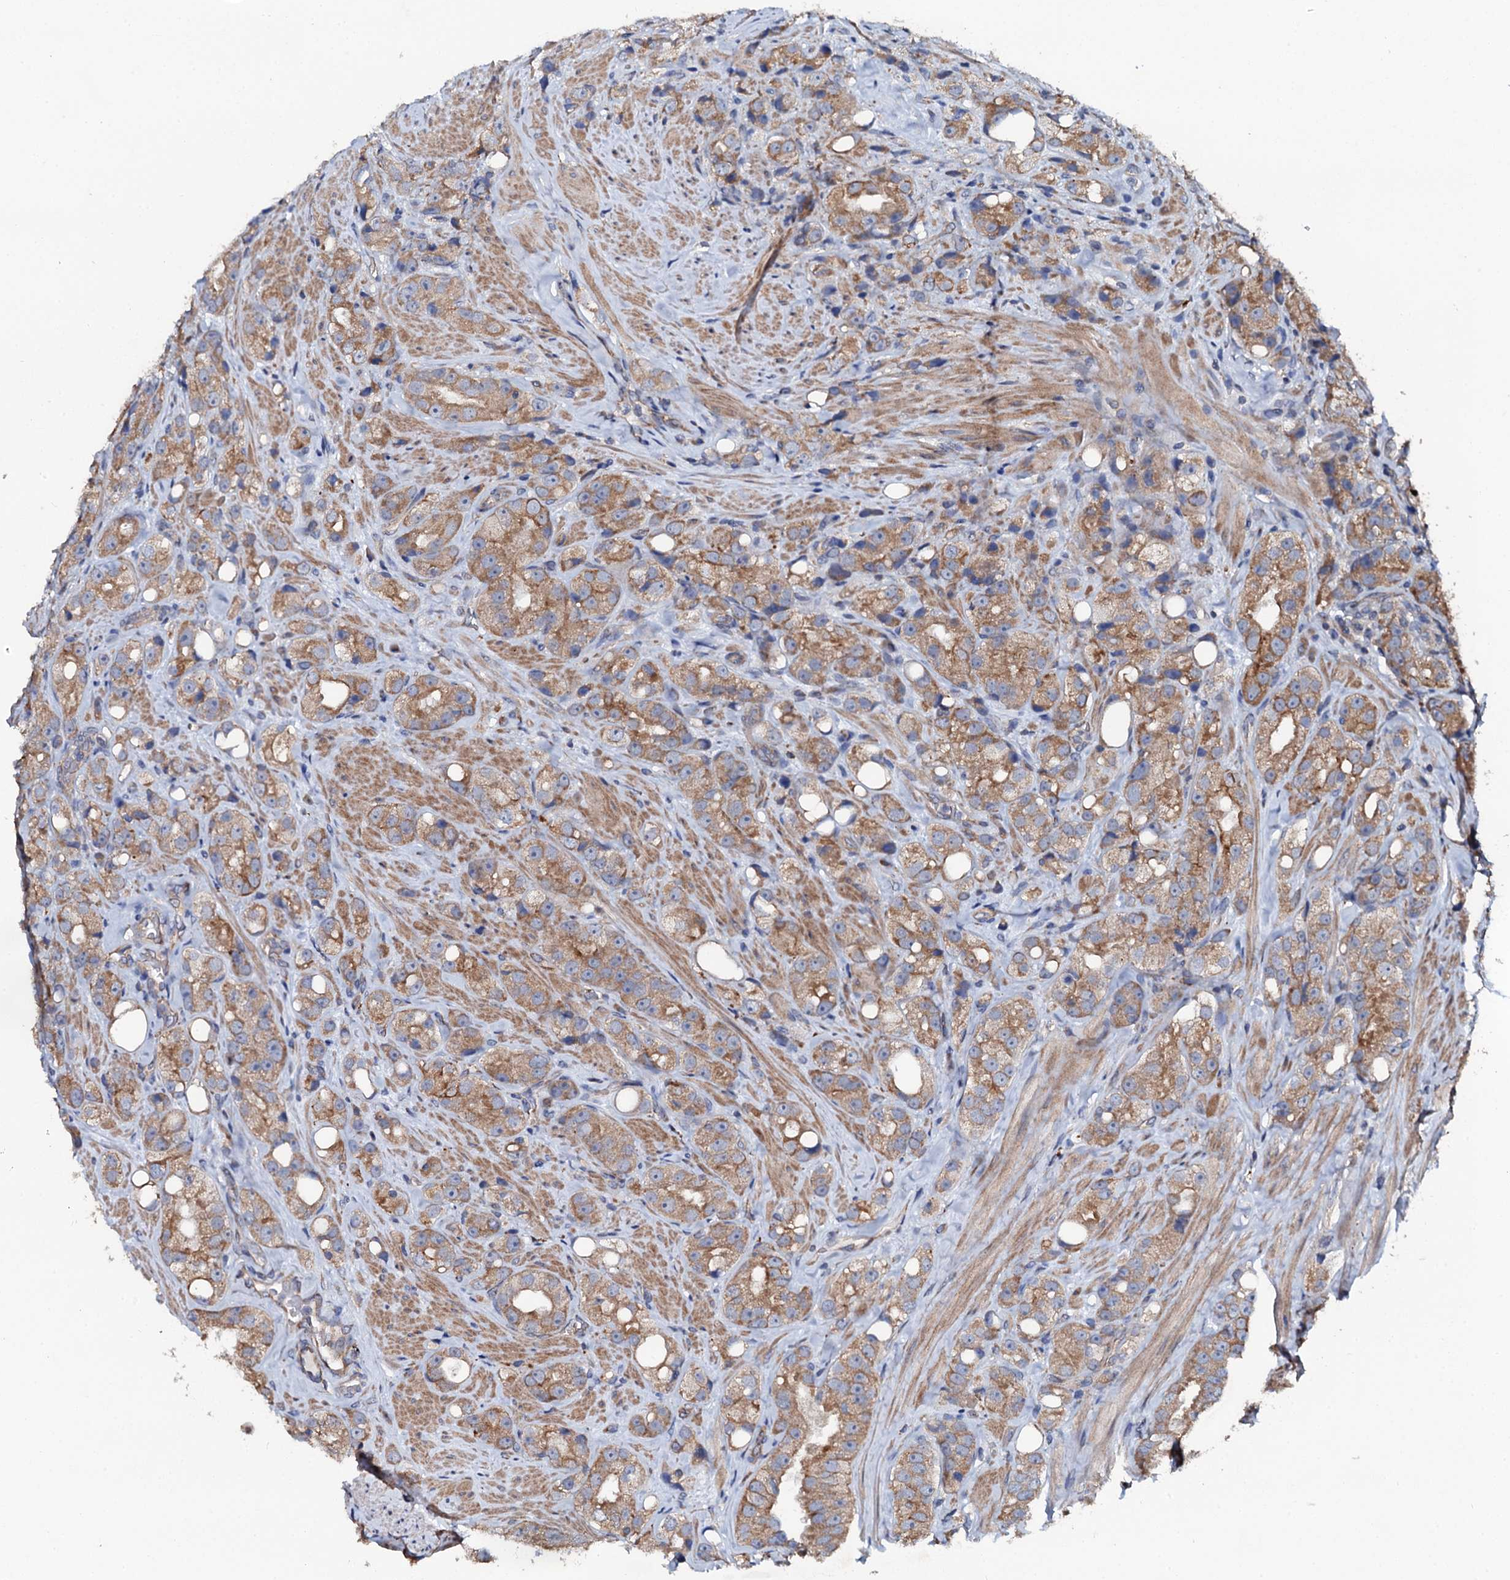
{"staining": {"intensity": "moderate", "quantity": ">75%", "location": "cytoplasmic/membranous"}, "tissue": "prostate cancer", "cell_type": "Tumor cells", "image_type": "cancer", "snomed": [{"axis": "morphology", "description": "Adenocarcinoma, NOS"}, {"axis": "topography", "description": "Prostate"}], "caption": "Moderate cytoplasmic/membranous positivity for a protein is seen in approximately >75% of tumor cells of prostate cancer (adenocarcinoma) using IHC.", "gene": "GLCE", "patient": {"sex": "male", "age": 79}}